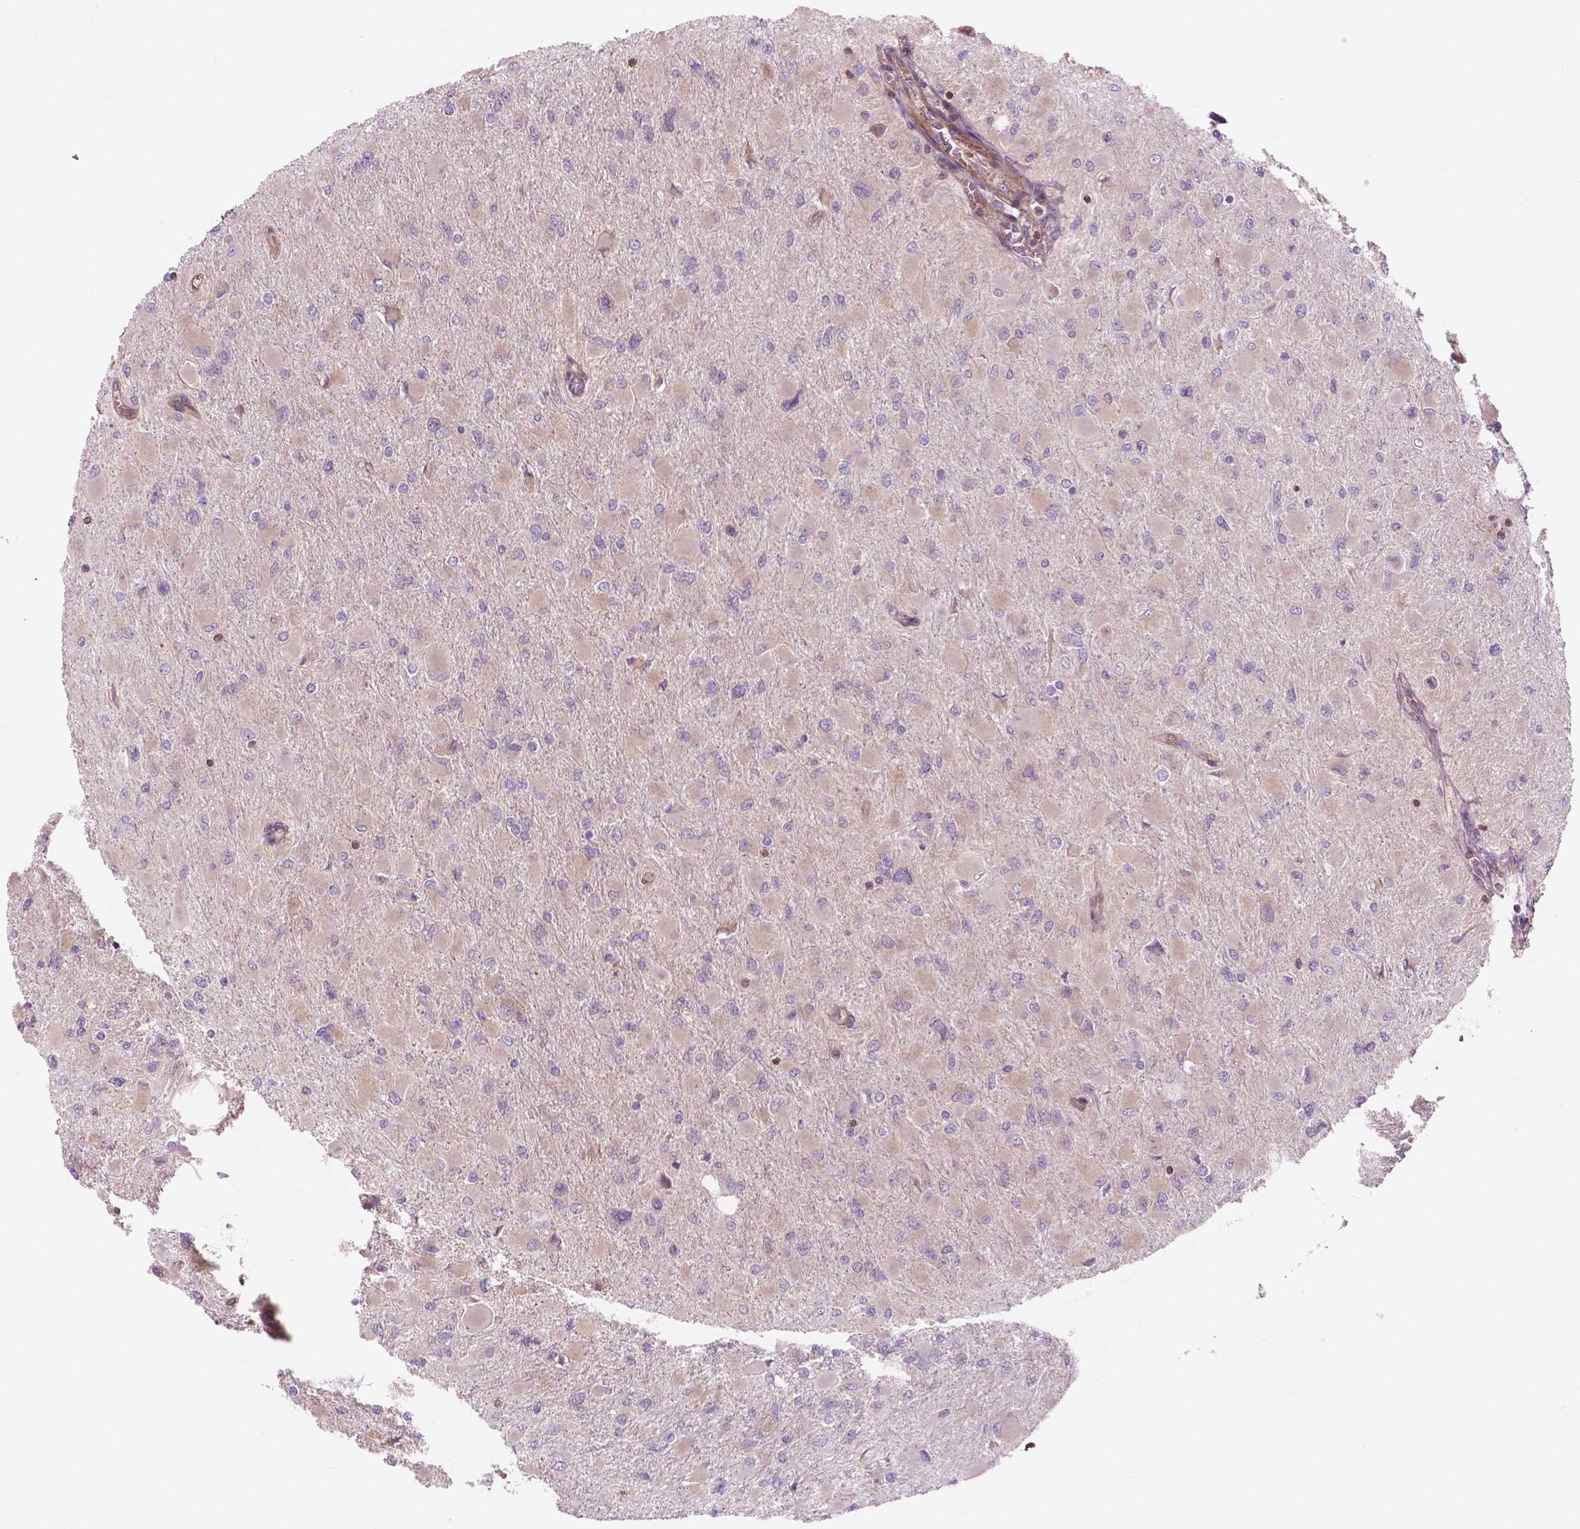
{"staining": {"intensity": "negative", "quantity": "none", "location": "none"}, "tissue": "glioma", "cell_type": "Tumor cells", "image_type": "cancer", "snomed": [{"axis": "morphology", "description": "Glioma, malignant, High grade"}, {"axis": "topography", "description": "Cerebral cortex"}], "caption": "Immunohistochemistry (IHC) photomicrograph of malignant glioma (high-grade) stained for a protein (brown), which displays no staining in tumor cells.", "gene": "SURF4", "patient": {"sex": "female", "age": 36}}